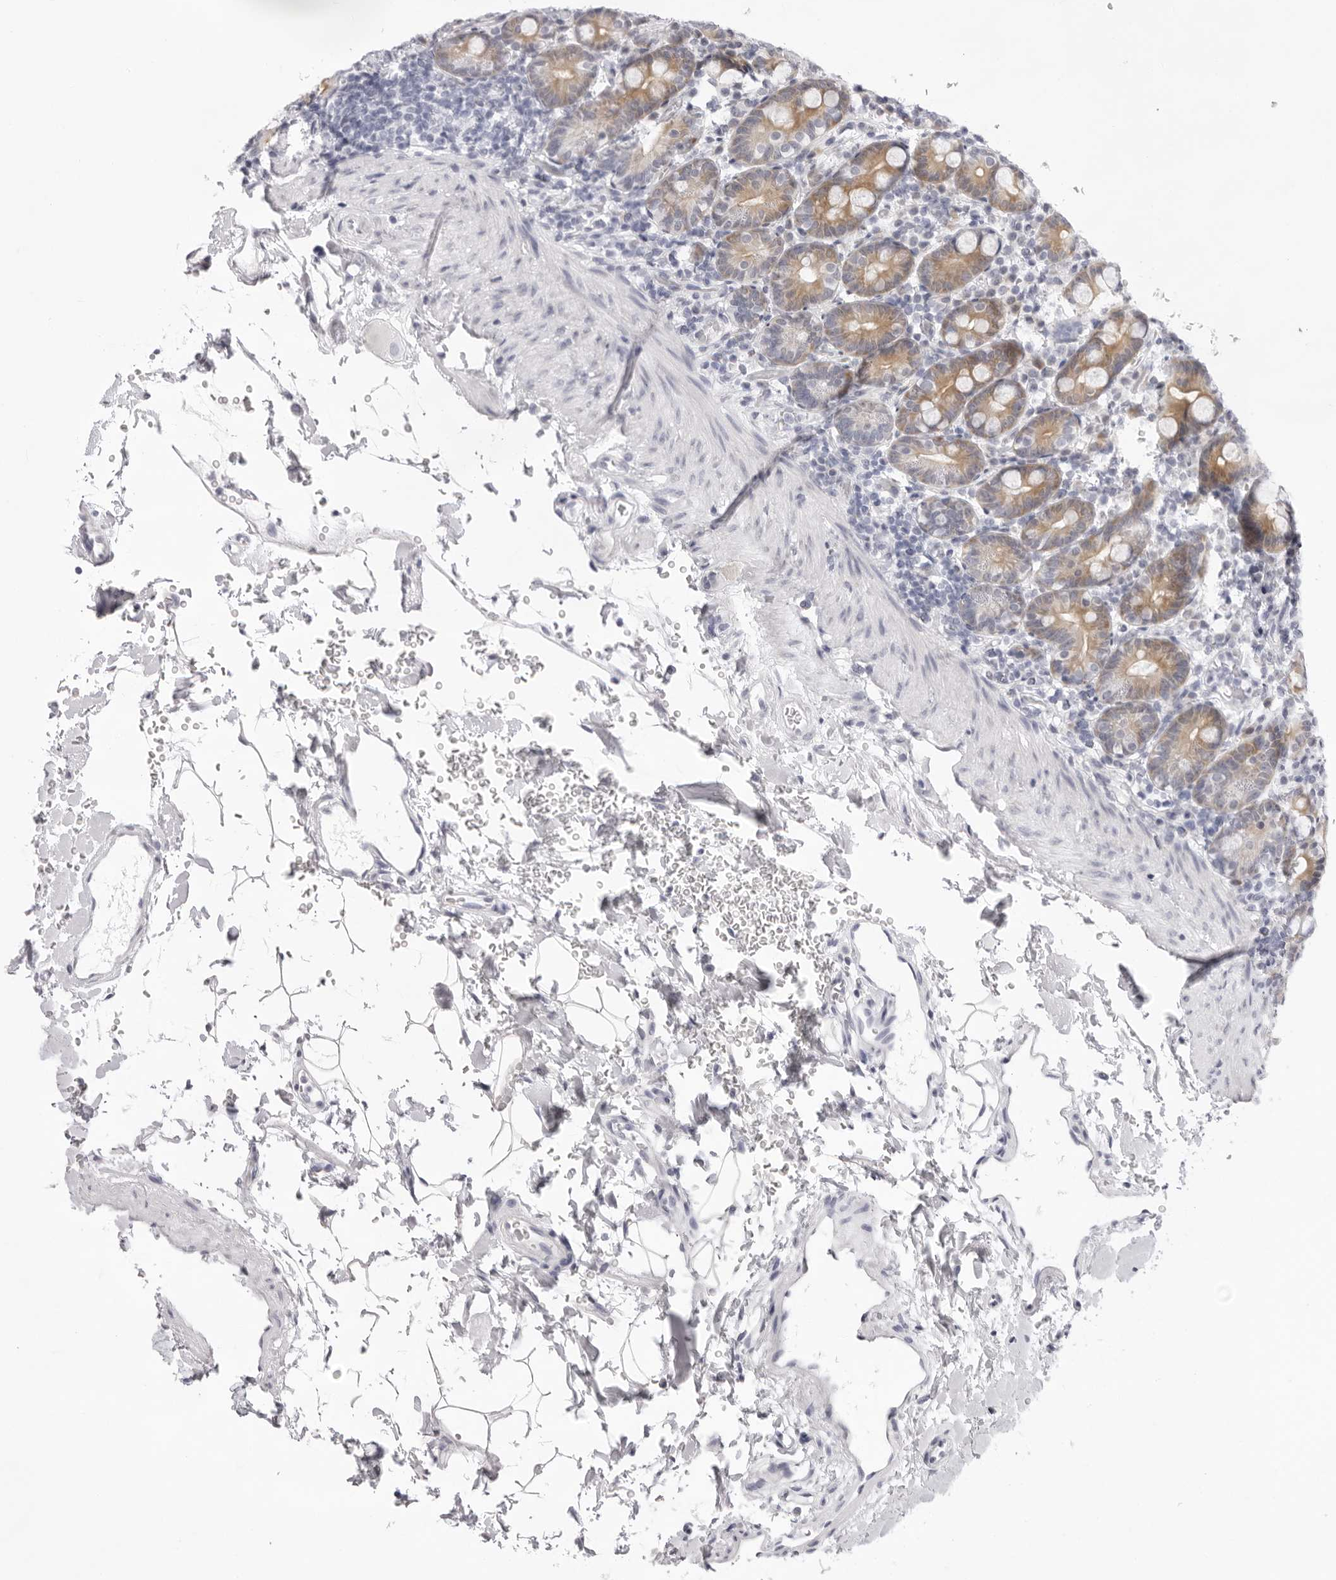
{"staining": {"intensity": "moderate", "quantity": "<25%", "location": "cytoplasmic/membranous"}, "tissue": "duodenum", "cell_type": "Glandular cells", "image_type": "normal", "snomed": [{"axis": "morphology", "description": "Normal tissue, NOS"}, {"axis": "topography", "description": "Duodenum"}], "caption": "Immunohistochemistry staining of unremarkable duodenum, which reveals low levels of moderate cytoplasmic/membranous staining in approximately <25% of glandular cells indicating moderate cytoplasmic/membranous protein positivity. The staining was performed using DAB (brown) for protein detection and nuclei were counterstained in hematoxylin (blue).", "gene": "SMIM2", "patient": {"sex": "male", "age": 54}}